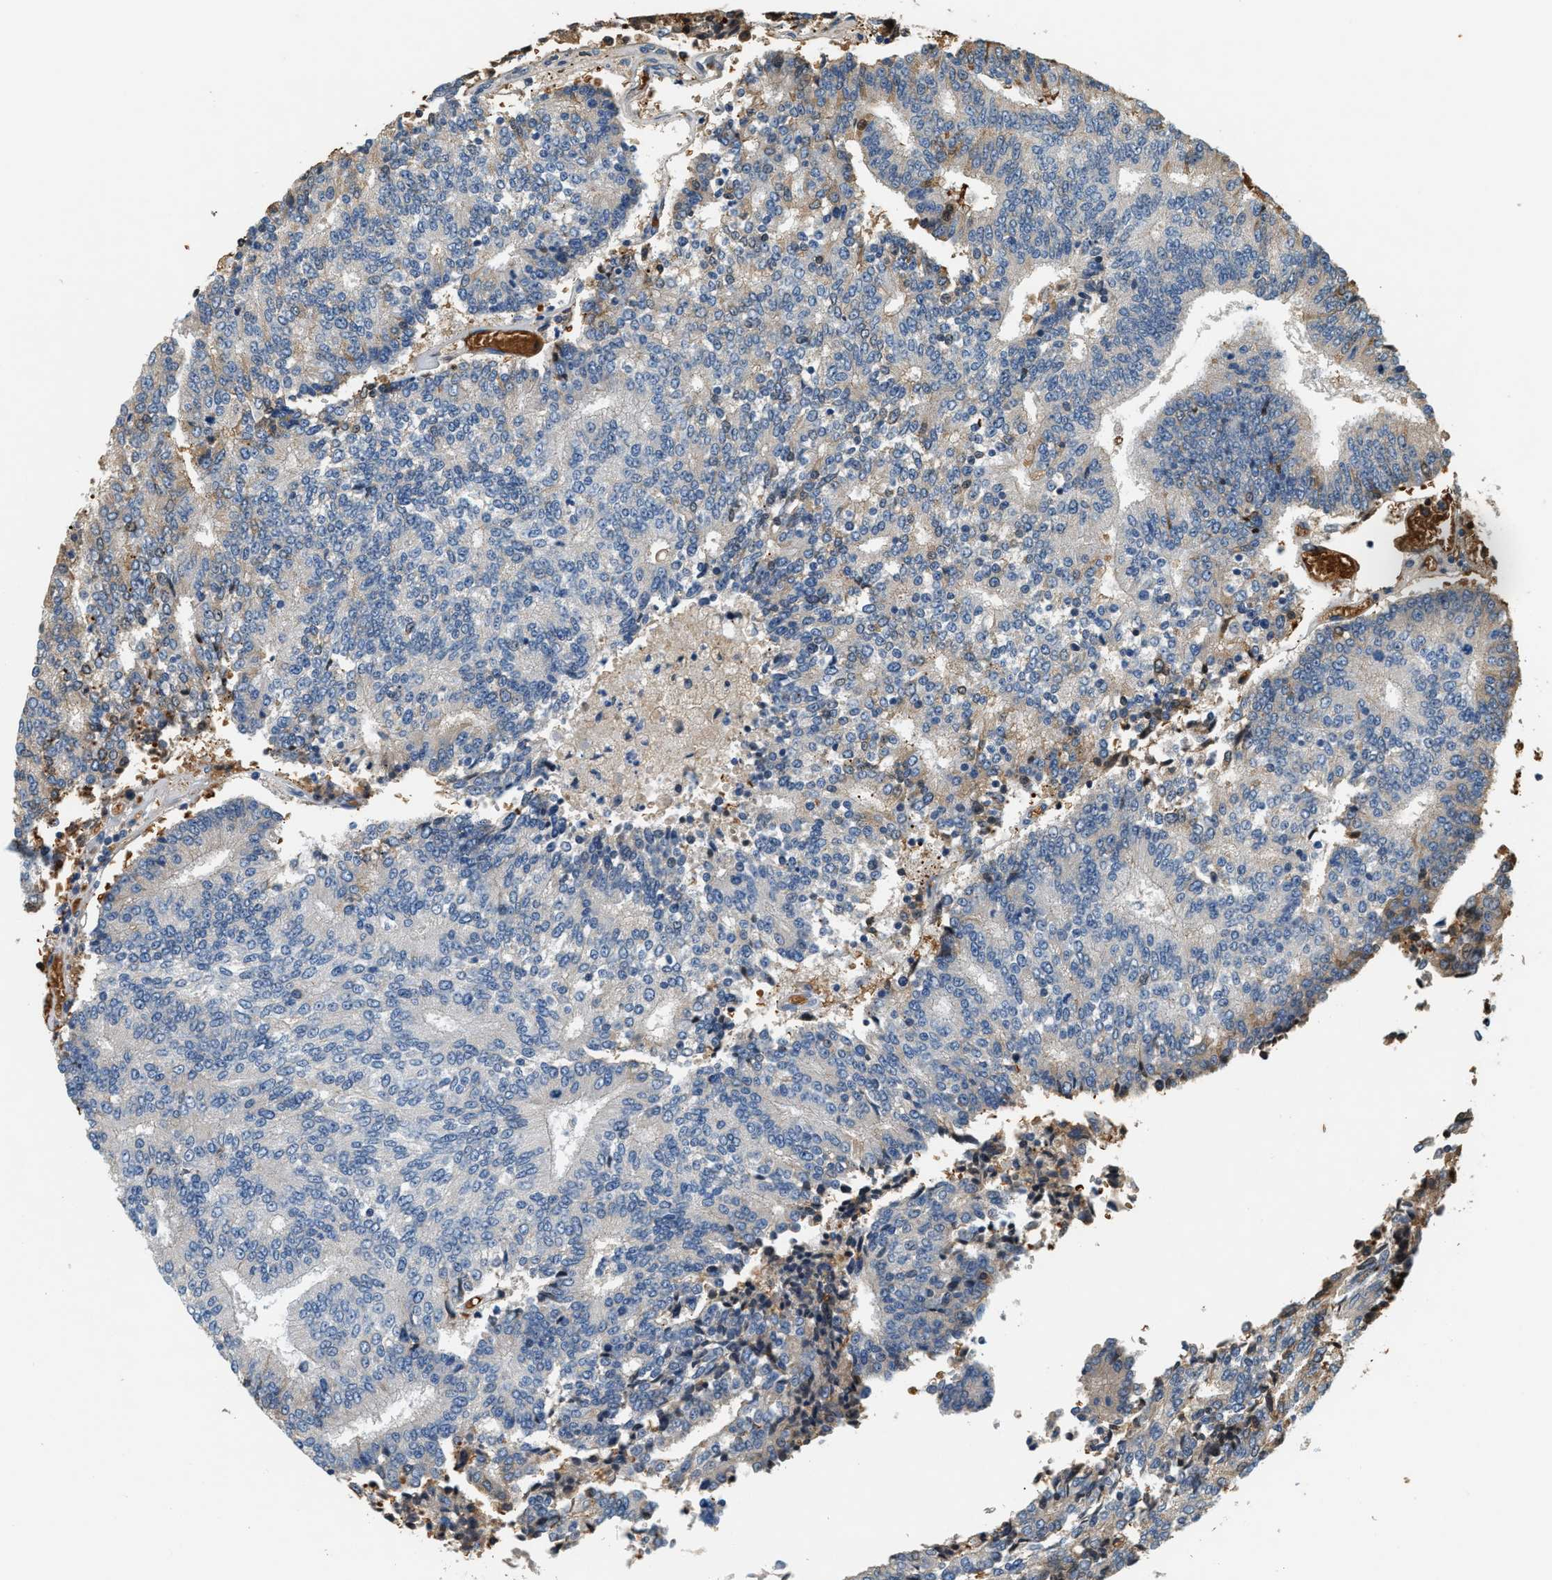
{"staining": {"intensity": "negative", "quantity": "none", "location": "none"}, "tissue": "prostate cancer", "cell_type": "Tumor cells", "image_type": "cancer", "snomed": [{"axis": "morphology", "description": "Normal tissue, NOS"}, {"axis": "morphology", "description": "Adenocarcinoma, High grade"}, {"axis": "topography", "description": "Prostate"}, {"axis": "topography", "description": "Seminal veicle"}], "caption": "High magnification brightfield microscopy of adenocarcinoma (high-grade) (prostate) stained with DAB (3,3'-diaminobenzidine) (brown) and counterstained with hematoxylin (blue): tumor cells show no significant positivity. Brightfield microscopy of immunohistochemistry stained with DAB (3,3'-diaminobenzidine) (brown) and hematoxylin (blue), captured at high magnification.", "gene": "CYTH2", "patient": {"sex": "male", "age": 55}}